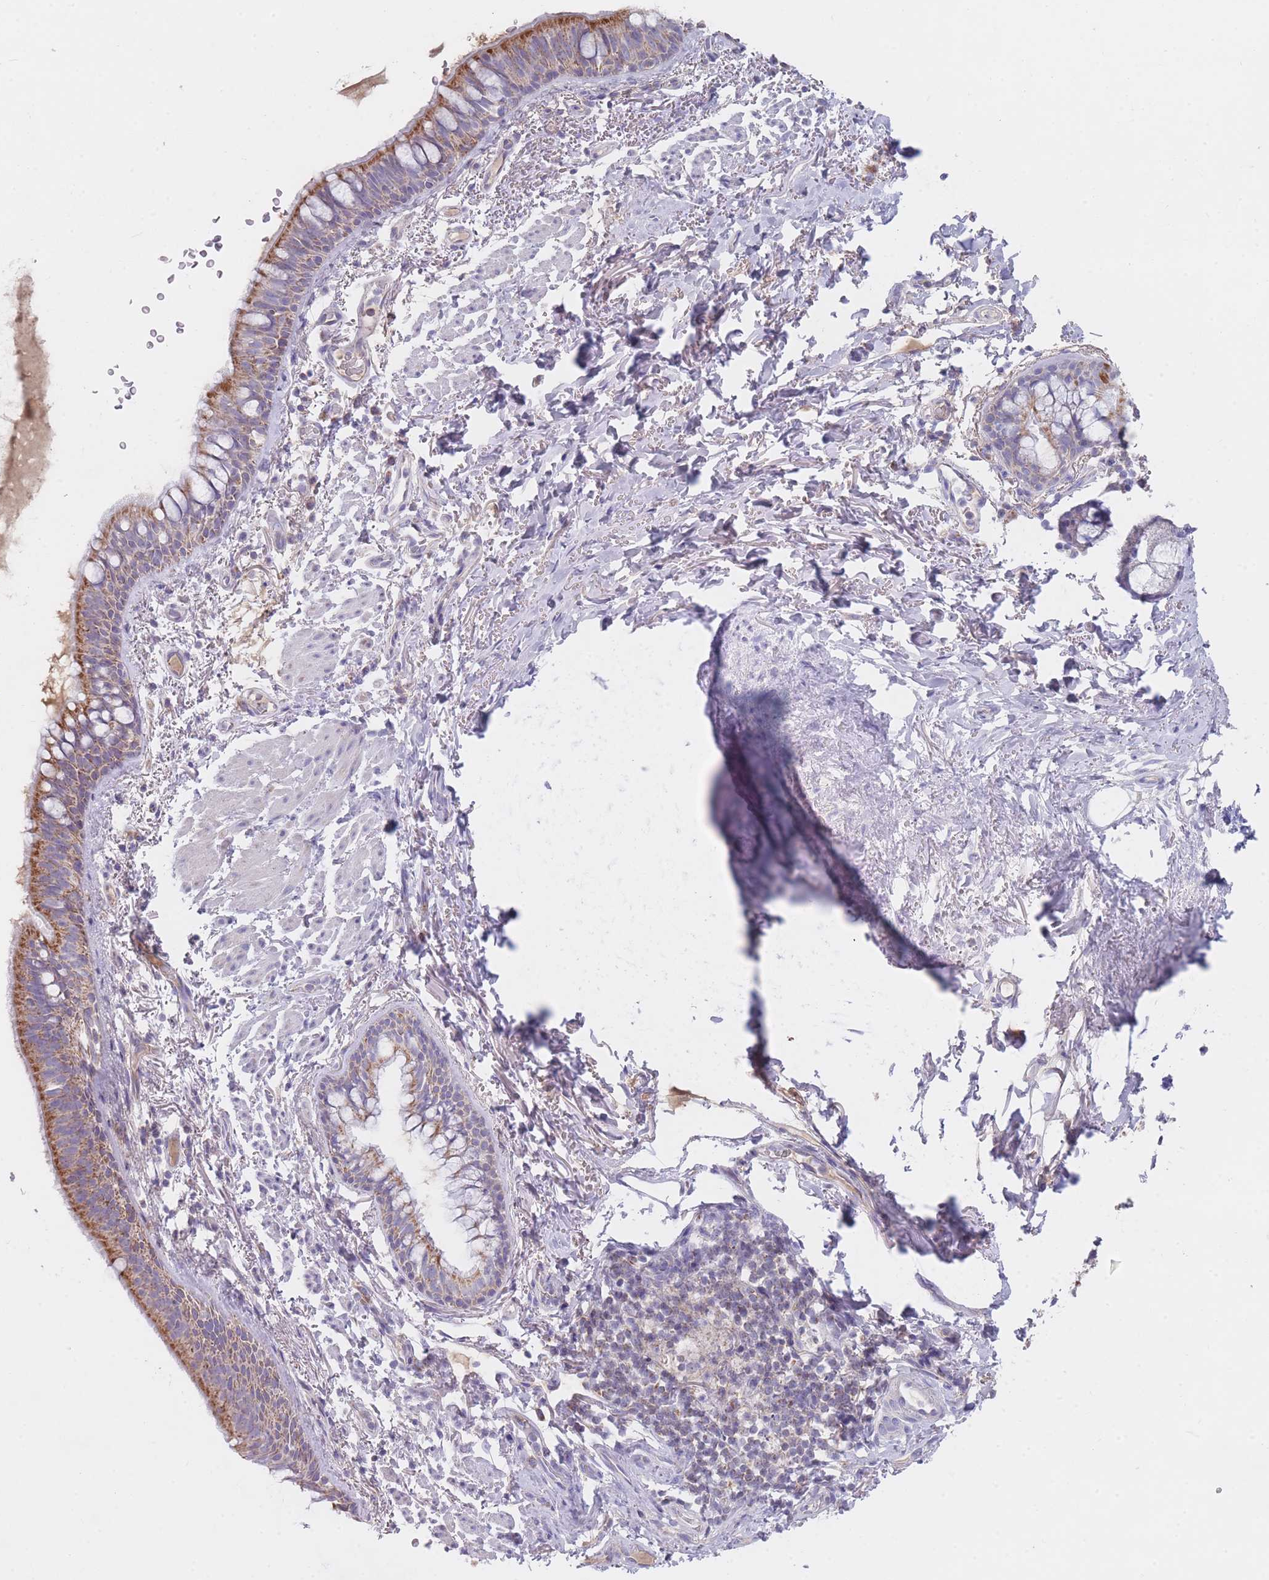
{"staining": {"intensity": "moderate", "quantity": ">75%", "location": "cytoplasmic/membranous"}, "tissue": "bronchus", "cell_type": "Respiratory epithelial cells", "image_type": "normal", "snomed": [{"axis": "morphology", "description": "Normal tissue, NOS"}, {"axis": "topography", "description": "Bronchus"}], "caption": "Benign bronchus displays moderate cytoplasmic/membranous positivity in about >75% of respiratory epithelial cells (brown staining indicates protein expression, while blue staining denotes nuclei)..", "gene": "MRPS14", "patient": {"sex": "male", "age": 70}}